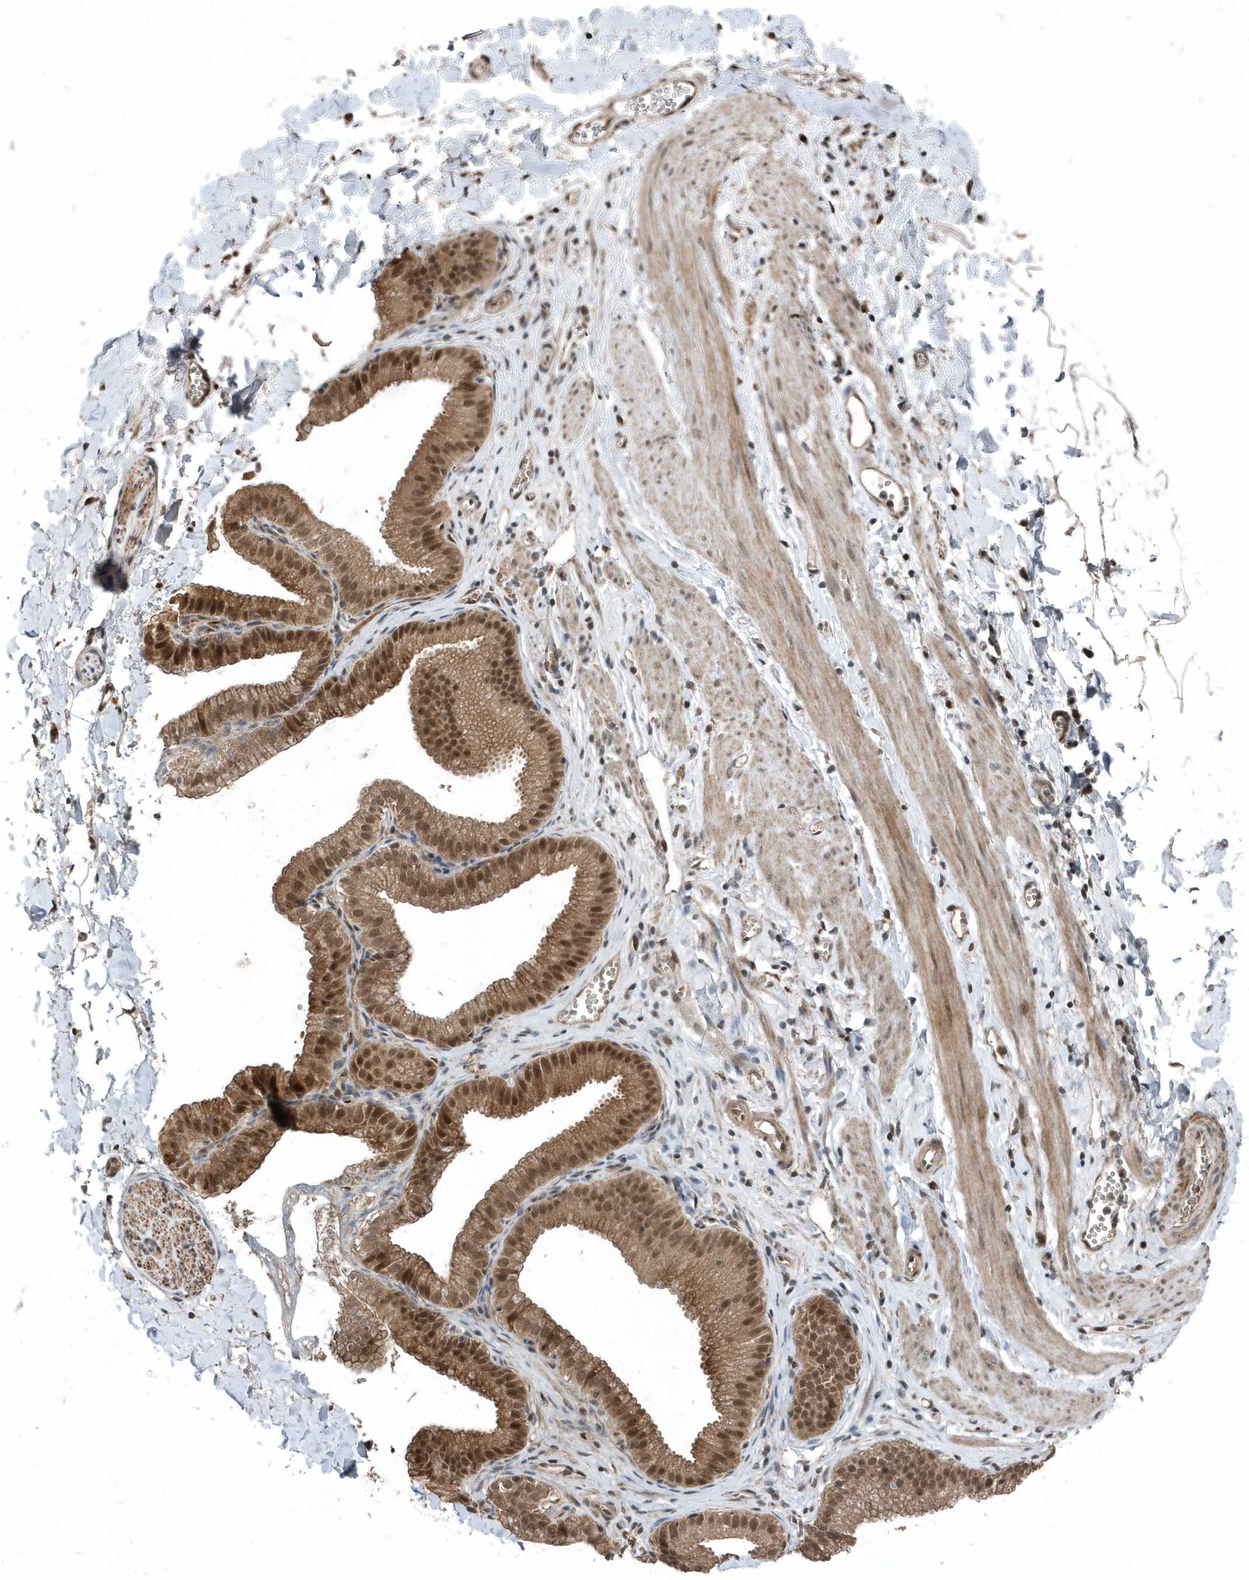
{"staining": {"intensity": "negative", "quantity": "none", "location": "none"}, "tissue": "adipose tissue", "cell_type": "Adipocytes", "image_type": "normal", "snomed": [{"axis": "morphology", "description": "Normal tissue, NOS"}, {"axis": "topography", "description": "Gallbladder"}, {"axis": "topography", "description": "Peripheral nerve tissue"}], "caption": "Immunohistochemistry image of normal adipose tissue: human adipose tissue stained with DAB (3,3'-diaminobenzidine) displays no significant protein staining in adipocytes. (Immunohistochemistry (ihc), brightfield microscopy, high magnification).", "gene": "QTRT2", "patient": {"sex": "male", "age": 38}}